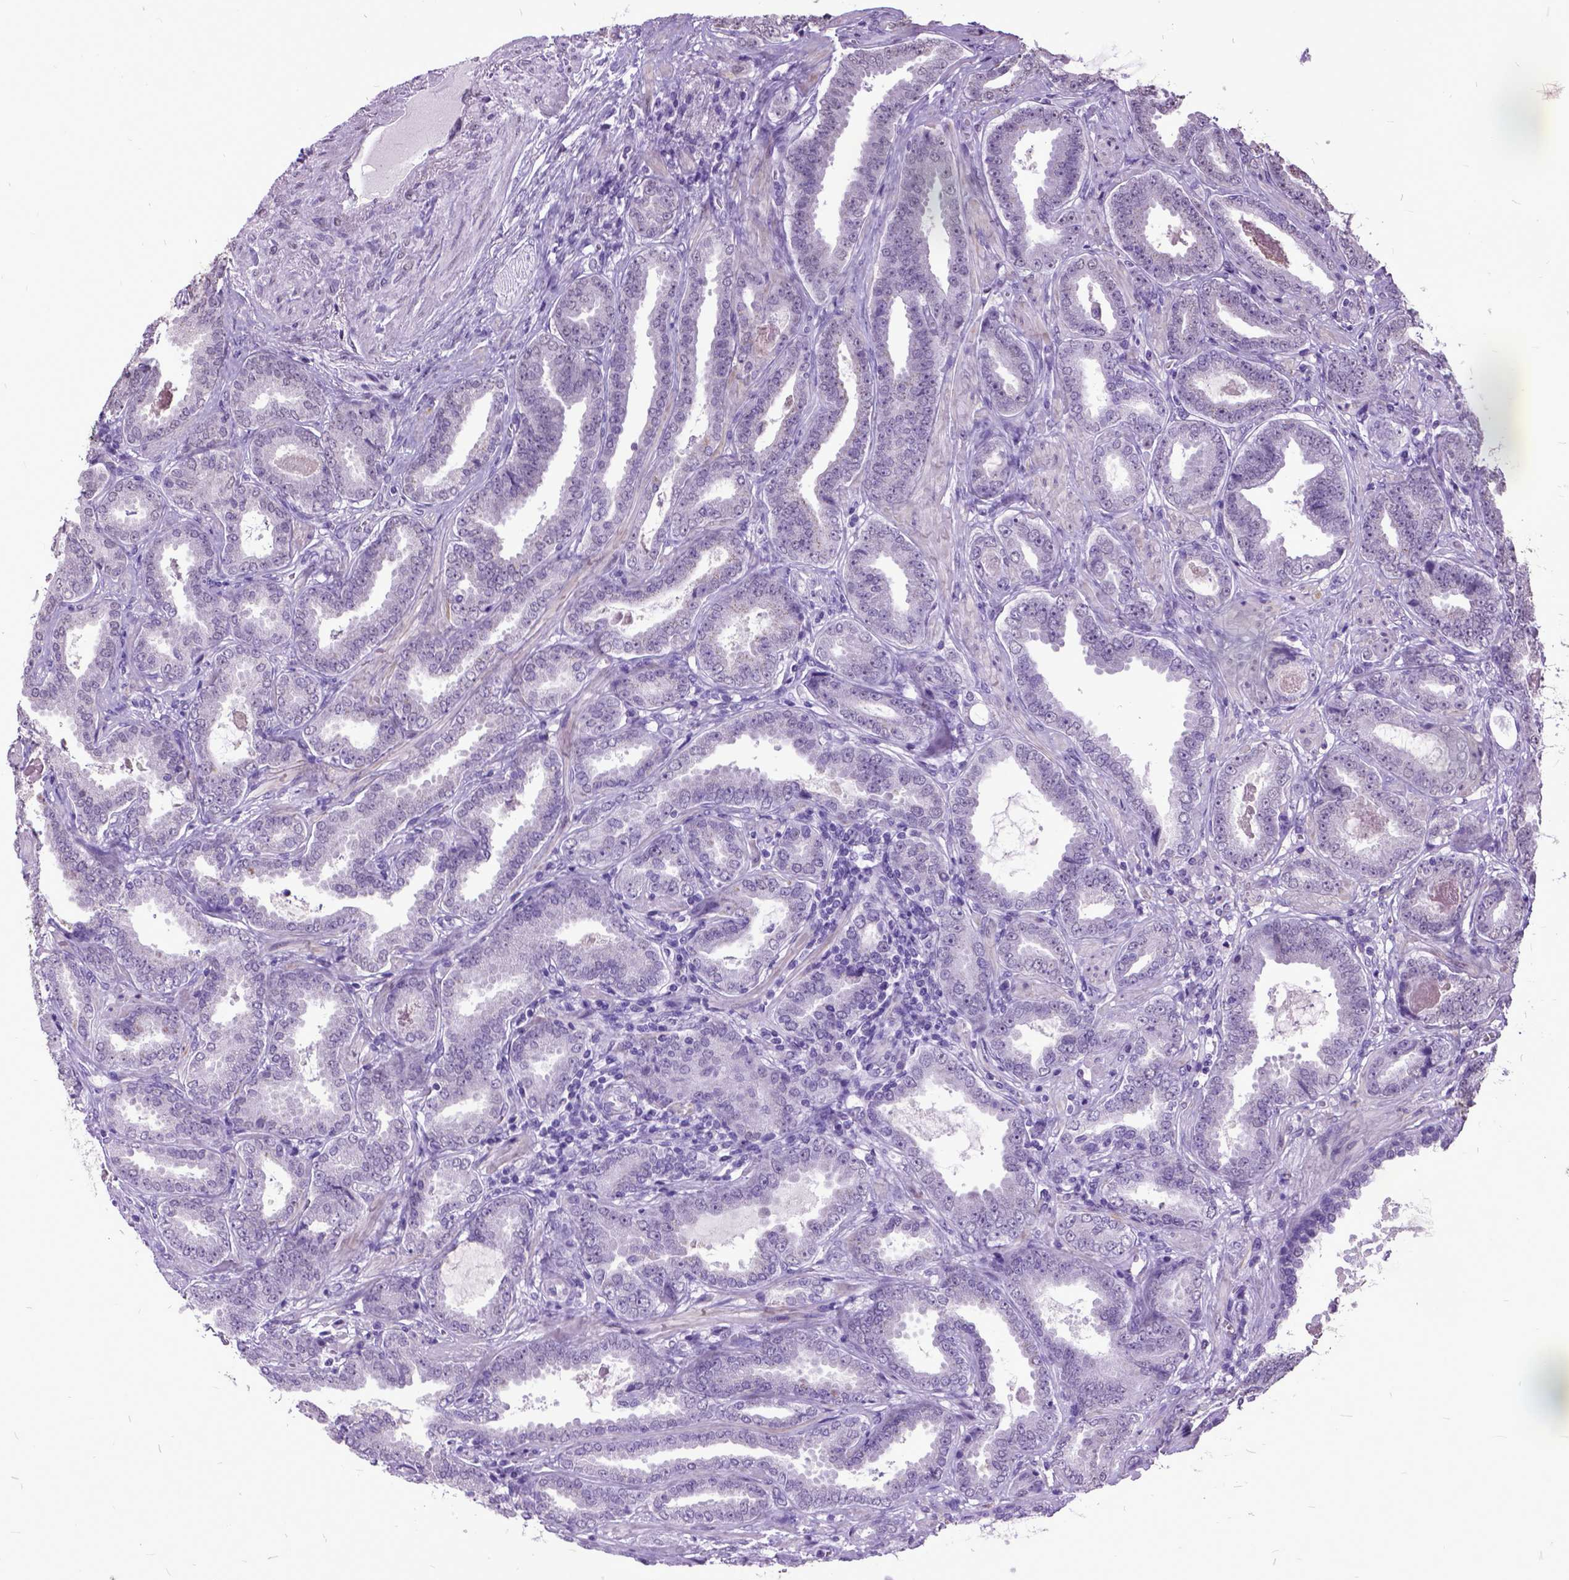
{"staining": {"intensity": "negative", "quantity": "none", "location": "none"}, "tissue": "prostate cancer", "cell_type": "Tumor cells", "image_type": "cancer", "snomed": [{"axis": "morphology", "description": "Adenocarcinoma, NOS"}, {"axis": "topography", "description": "Prostate"}], "caption": "Prostate cancer was stained to show a protein in brown. There is no significant staining in tumor cells.", "gene": "MARCHF10", "patient": {"sex": "male", "age": 64}}